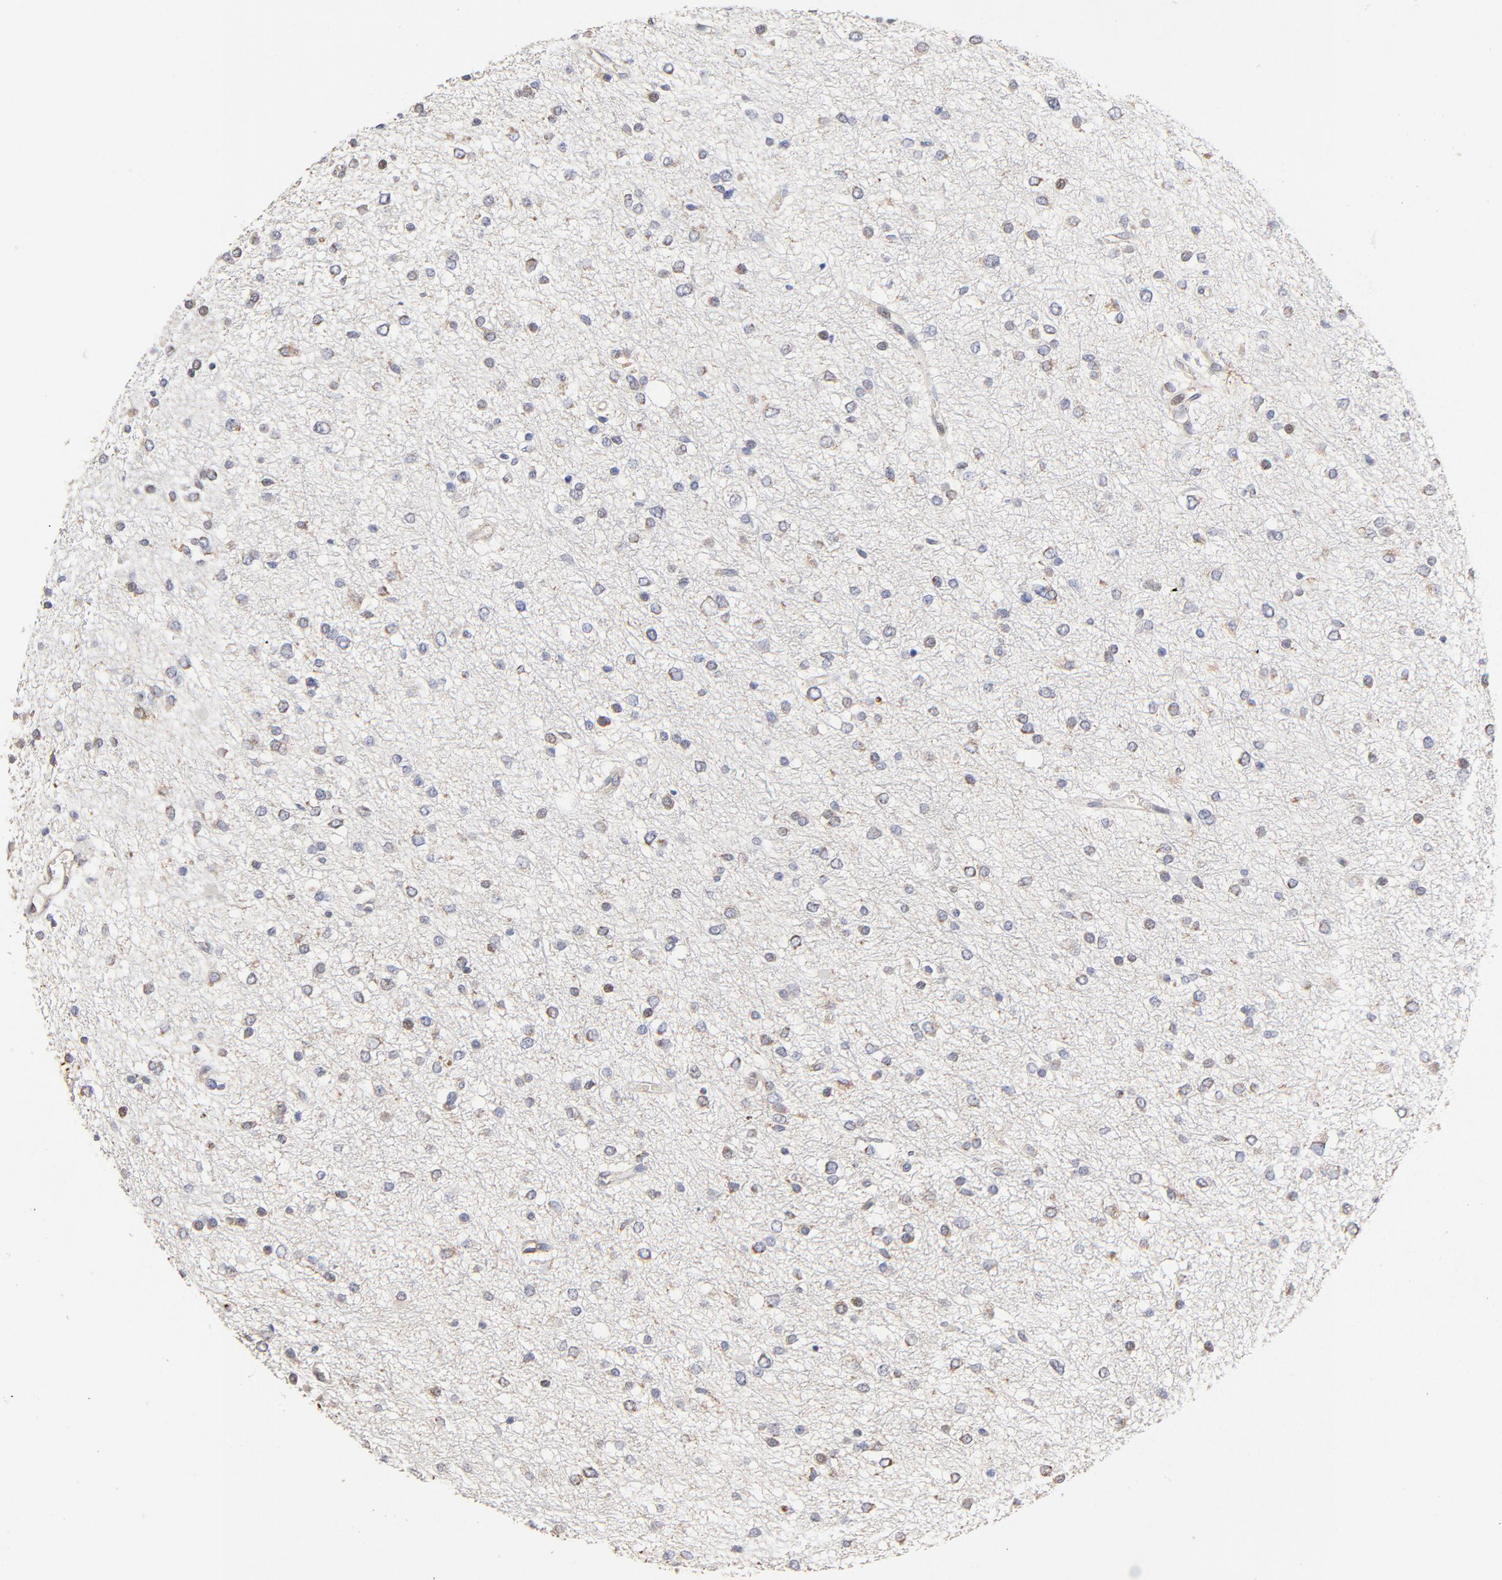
{"staining": {"intensity": "weak", "quantity": "<25%", "location": "cytoplasmic/membranous"}, "tissue": "glioma", "cell_type": "Tumor cells", "image_type": "cancer", "snomed": [{"axis": "morphology", "description": "Glioma, malignant, Low grade"}, {"axis": "topography", "description": "Brain"}], "caption": "The photomicrograph shows no significant positivity in tumor cells of glioma.", "gene": "LGALS3", "patient": {"sex": "female", "age": 36}}